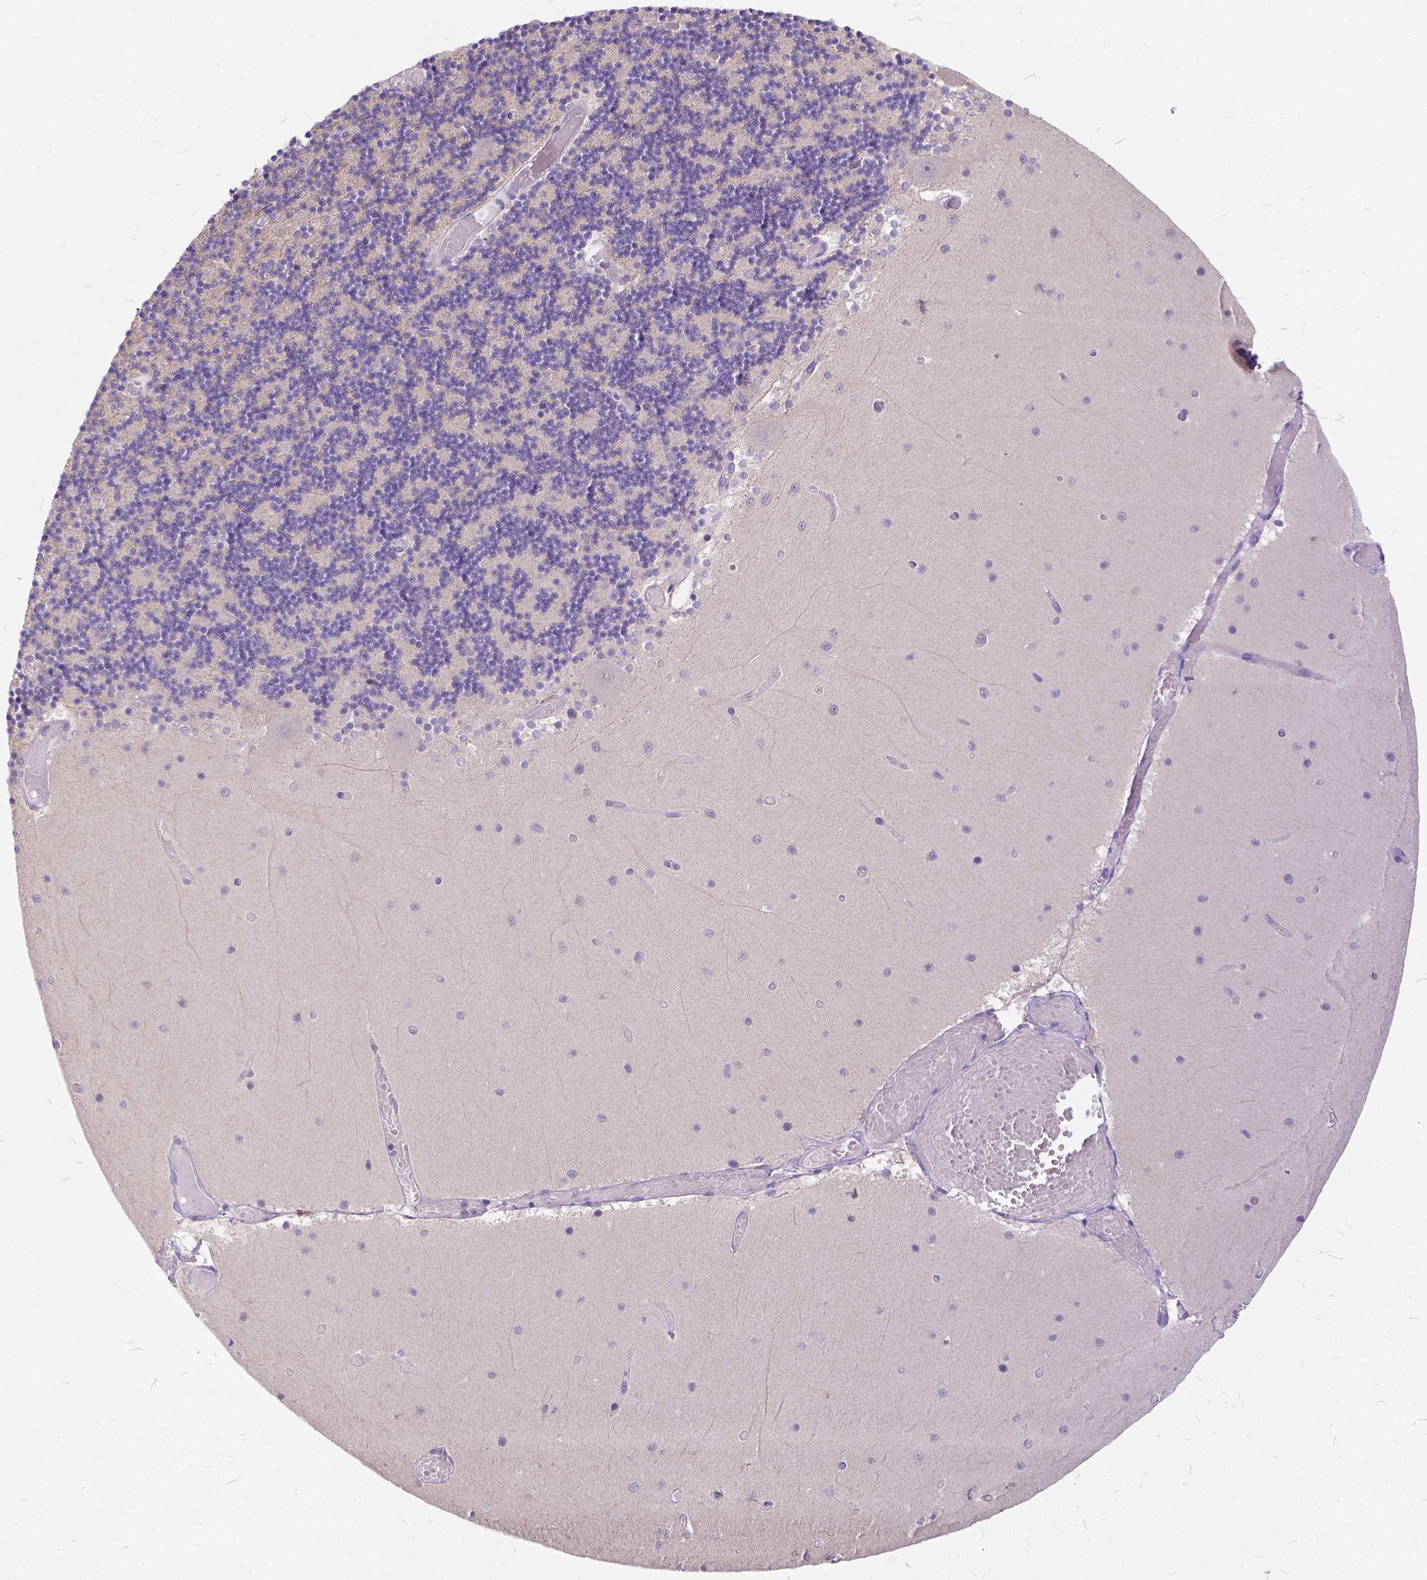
{"staining": {"intensity": "negative", "quantity": "none", "location": "none"}, "tissue": "cerebellum", "cell_type": "Cells in granular layer", "image_type": "normal", "snomed": [{"axis": "morphology", "description": "Normal tissue, NOS"}, {"axis": "topography", "description": "Cerebellum"}], "caption": "This image is of benign cerebellum stained with immunohistochemistry (IHC) to label a protein in brown with the nuclei are counter-stained blue. There is no positivity in cells in granular layer.", "gene": "TTLL6", "patient": {"sex": "female", "age": 28}}